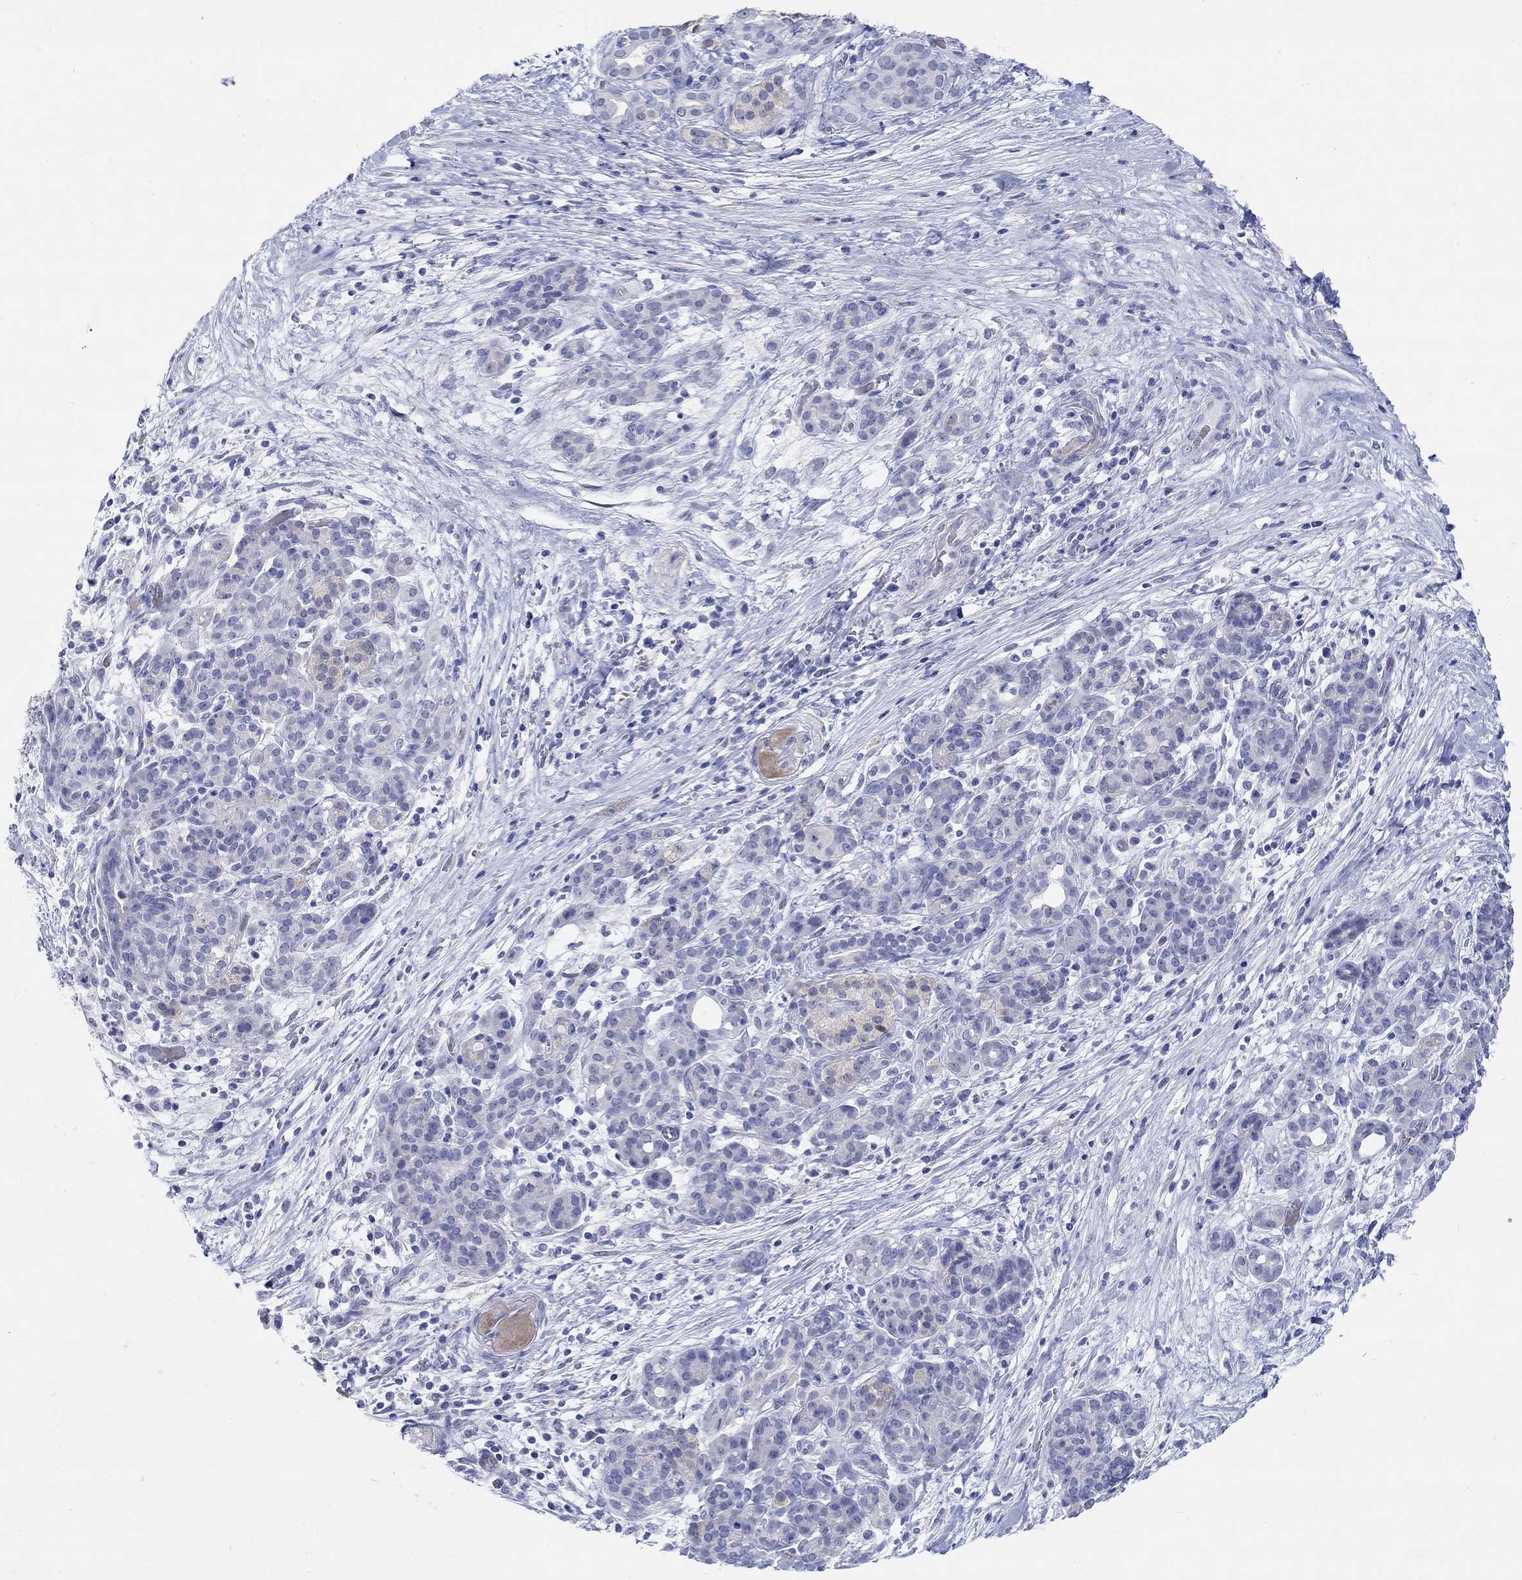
{"staining": {"intensity": "weak", "quantity": "<25%", "location": "cytoplasmic/membranous"}, "tissue": "pancreatic cancer", "cell_type": "Tumor cells", "image_type": "cancer", "snomed": [{"axis": "morphology", "description": "Adenocarcinoma, NOS"}, {"axis": "topography", "description": "Pancreas"}], "caption": "Immunohistochemical staining of human pancreatic cancer (adenocarcinoma) reveals no significant positivity in tumor cells. (DAB (3,3'-diaminobenzidine) immunohistochemistry (IHC) with hematoxylin counter stain).", "gene": "GRIA3", "patient": {"sex": "male", "age": 44}}